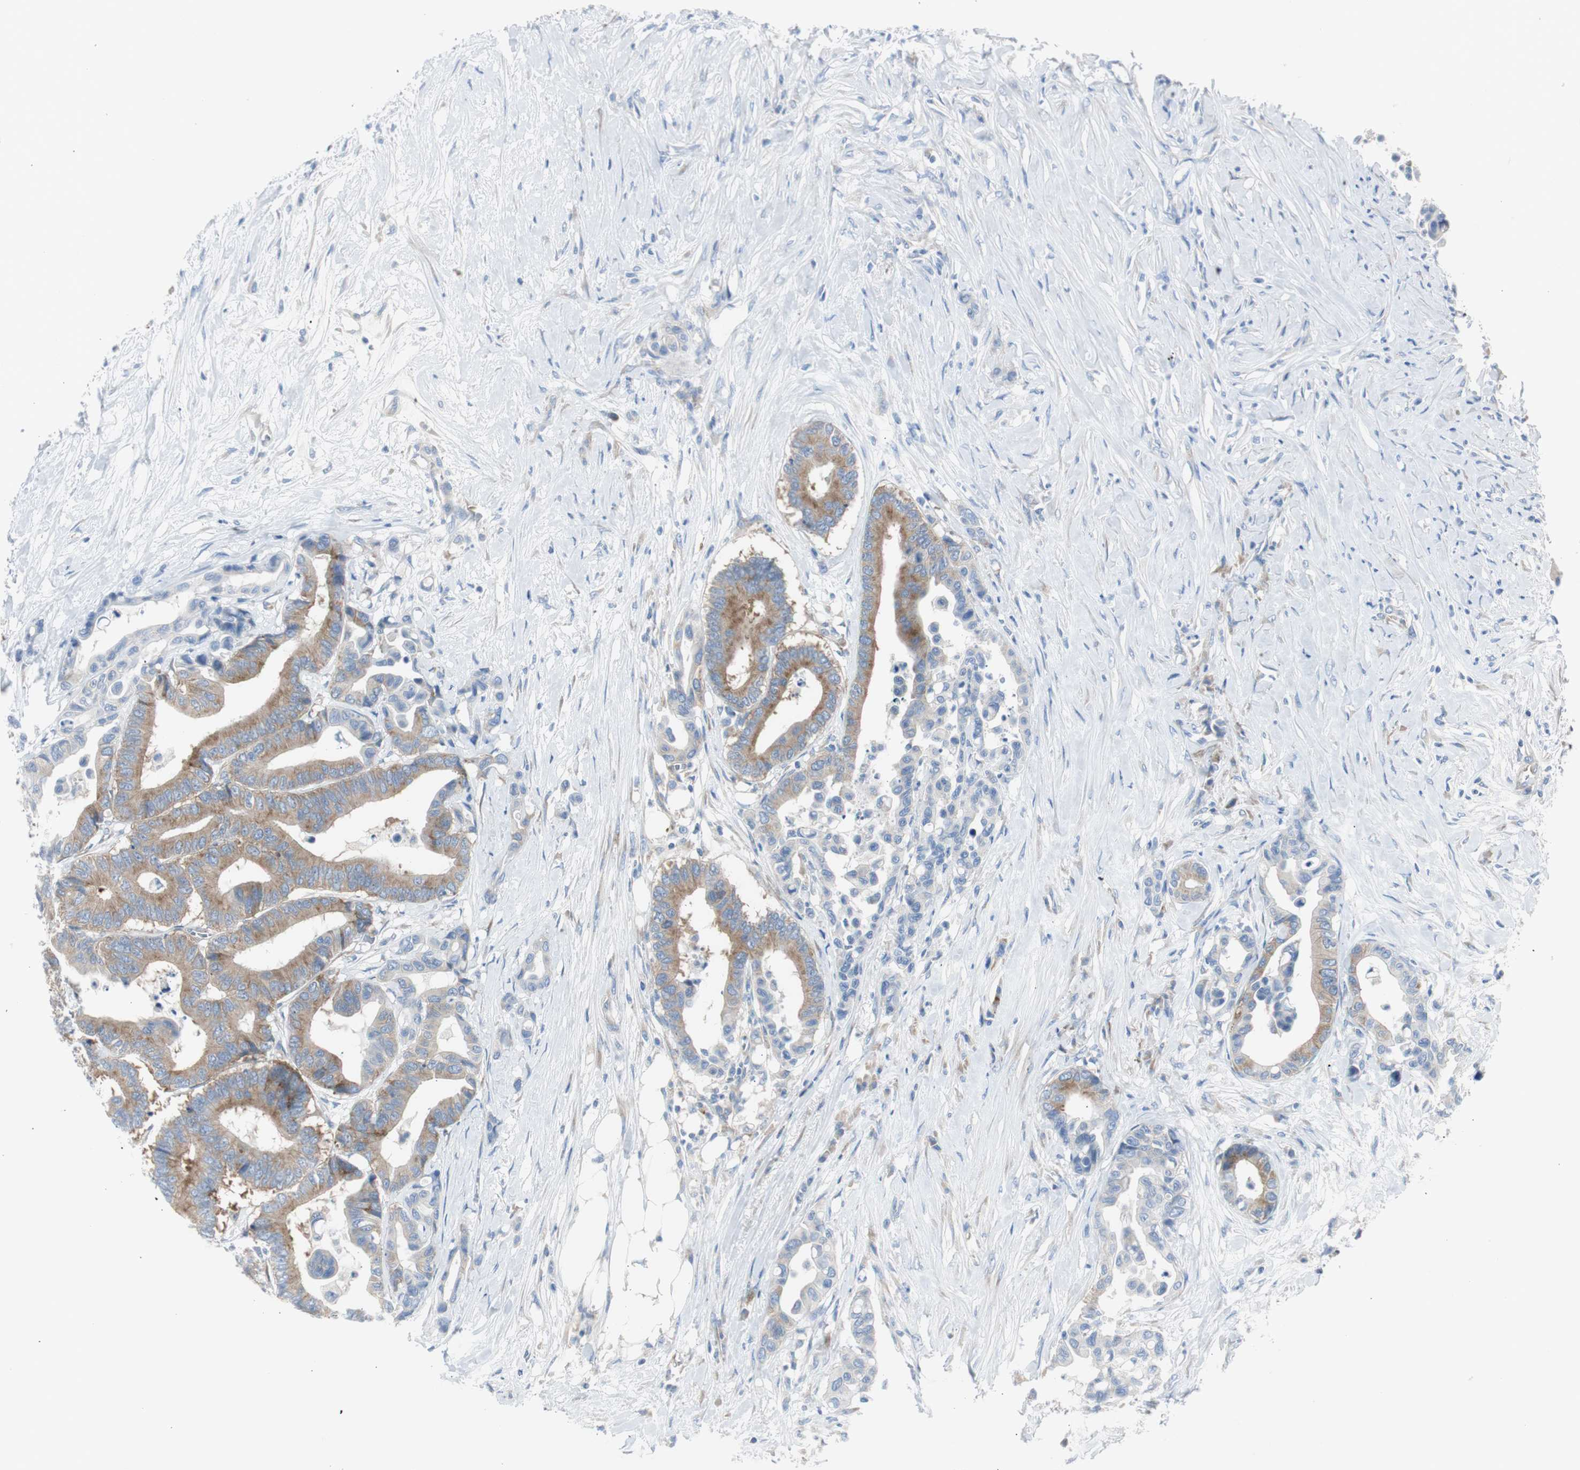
{"staining": {"intensity": "moderate", "quantity": ">75%", "location": "cytoplasmic/membranous"}, "tissue": "colorectal cancer", "cell_type": "Tumor cells", "image_type": "cancer", "snomed": [{"axis": "morphology", "description": "Normal tissue, NOS"}, {"axis": "morphology", "description": "Adenocarcinoma, NOS"}, {"axis": "topography", "description": "Colon"}], "caption": "The histopathology image exhibits a brown stain indicating the presence of a protein in the cytoplasmic/membranous of tumor cells in colorectal cancer.", "gene": "RPS12", "patient": {"sex": "male", "age": 82}}